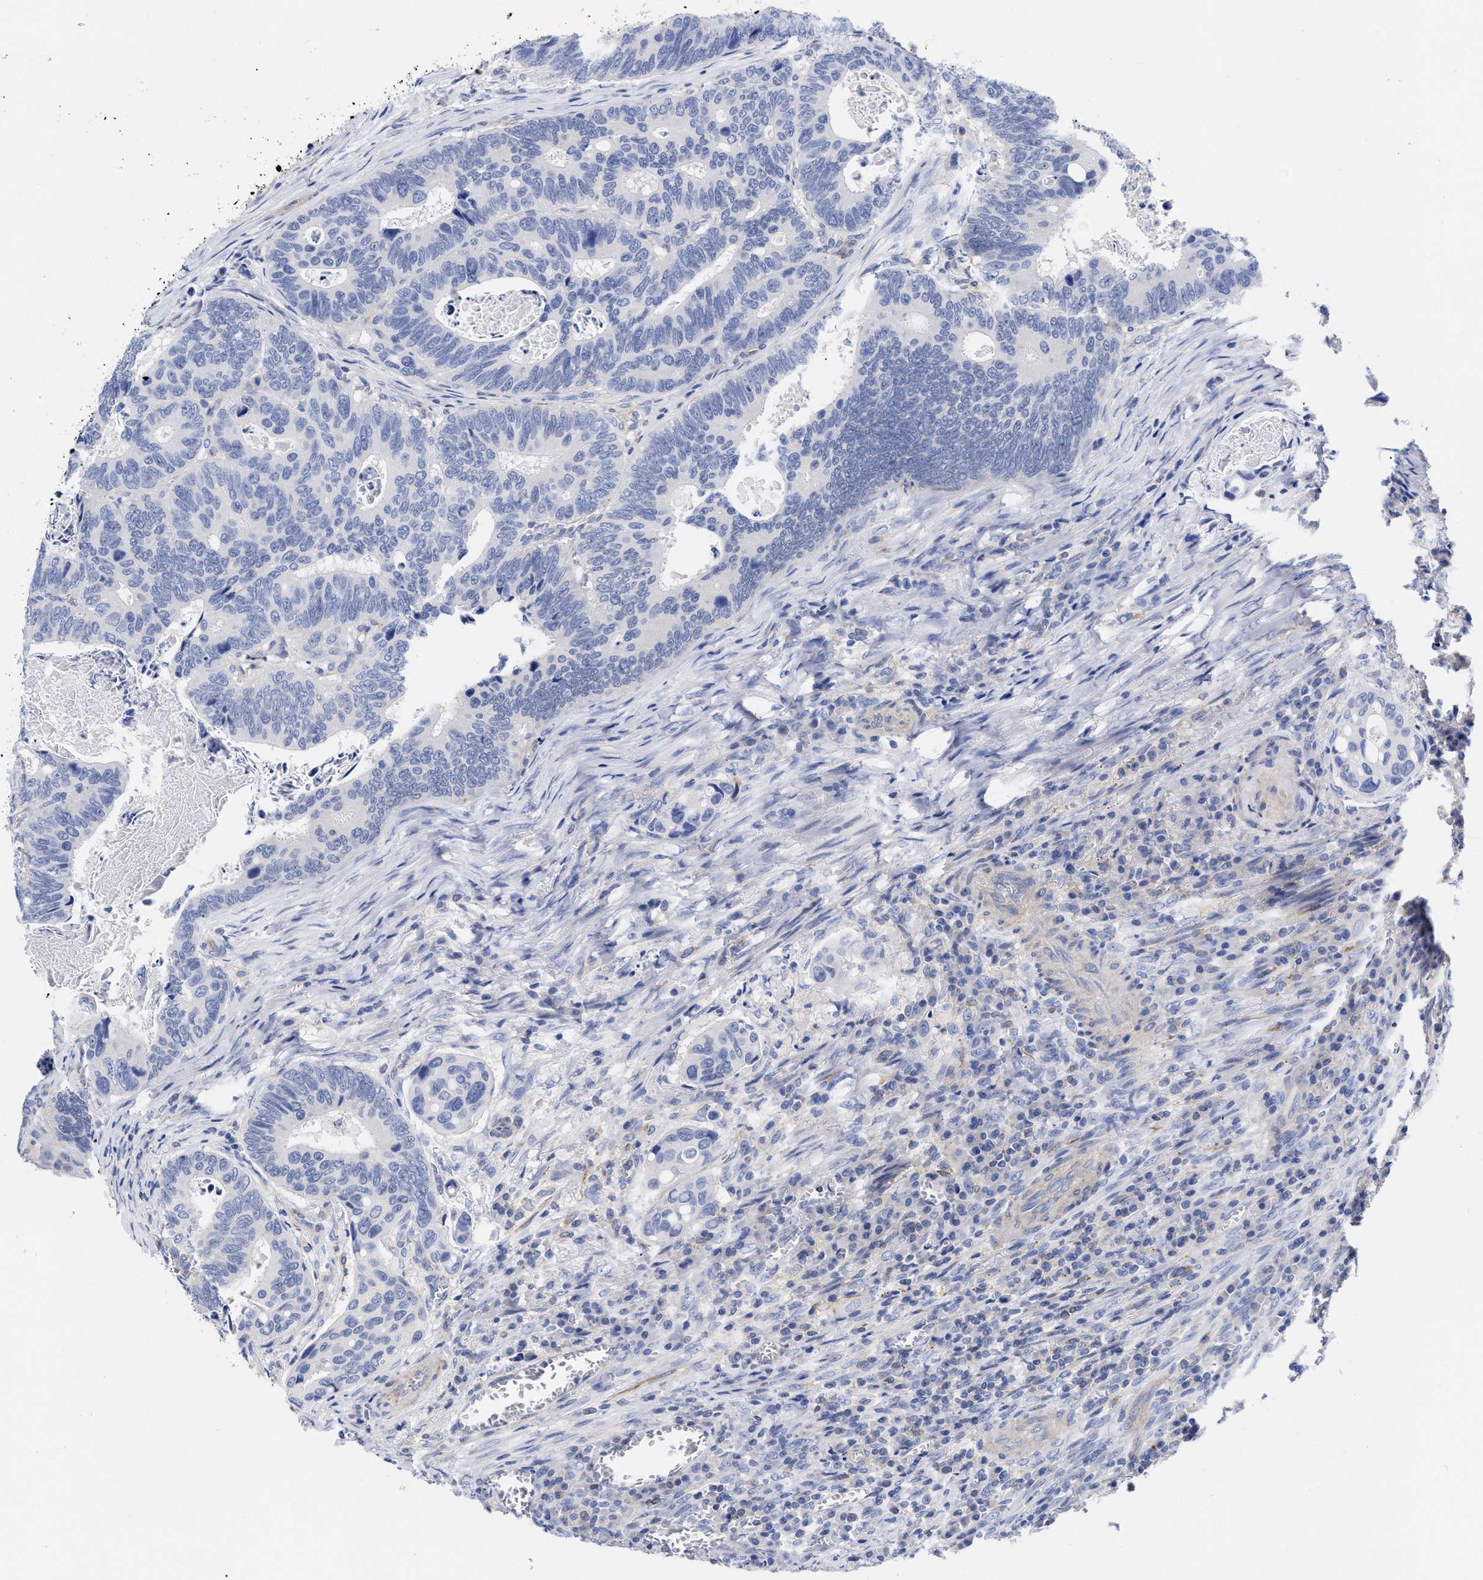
{"staining": {"intensity": "negative", "quantity": "none", "location": "none"}, "tissue": "colorectal cancer", "cell_type": "Tumor cells", "image_type": "cancer", "snomed": [{"axis": "morphology", "description": "Inflammation, NOS"}, {"axis": "morphology", "description": "Adenocarcinoma, NOS"}, {"axis": "topography", "description": "Colon"}], "caption": "Human adenocarcinoma (colorectal) stained for a protein using immunohistochemistry (IHC) displays no staining in tumor cells.", "gene": "IRAG2", "patient": {"sex": "male", "age": 72}}